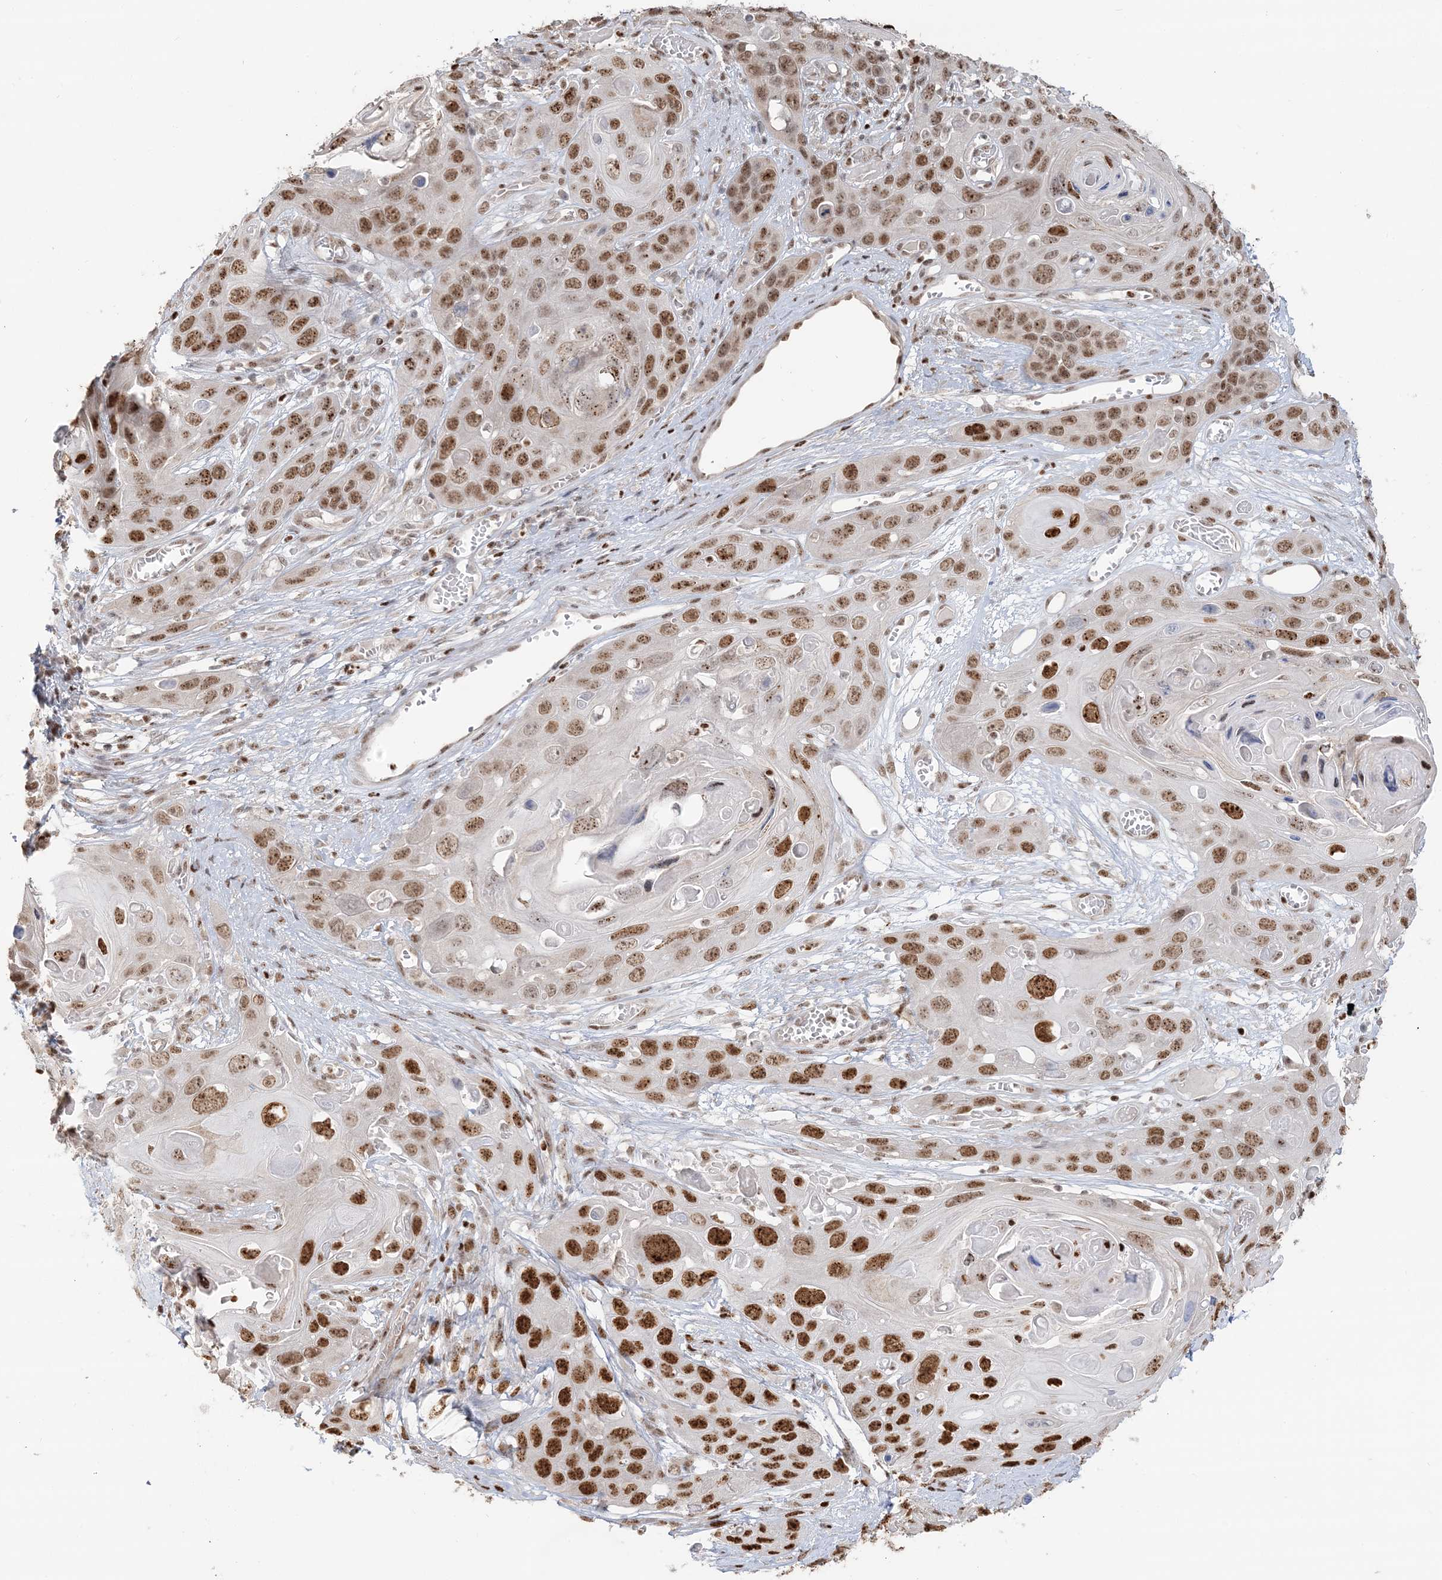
{"staining": {"intensity": "strong", "quantity": ">75%", "location": "nuclear"}, "tissue": "skin cancer", "cell_type": "Tumor cells", "image_type": "cancer", "snomed": [{"axis": "morphology", "description": "Squamous cell carcinoma, NOS"}, {"axis": "topography", "description": "Skin"}], "caption": "An immunohistochemistry histopathology image of neoplastic tissue is shown. Protein staining in brown highlights strong nuclear positivity in skin cancer within tumor cells.", "gene": "SUMO2", "patient": {"sex": "male", "age": 55}}